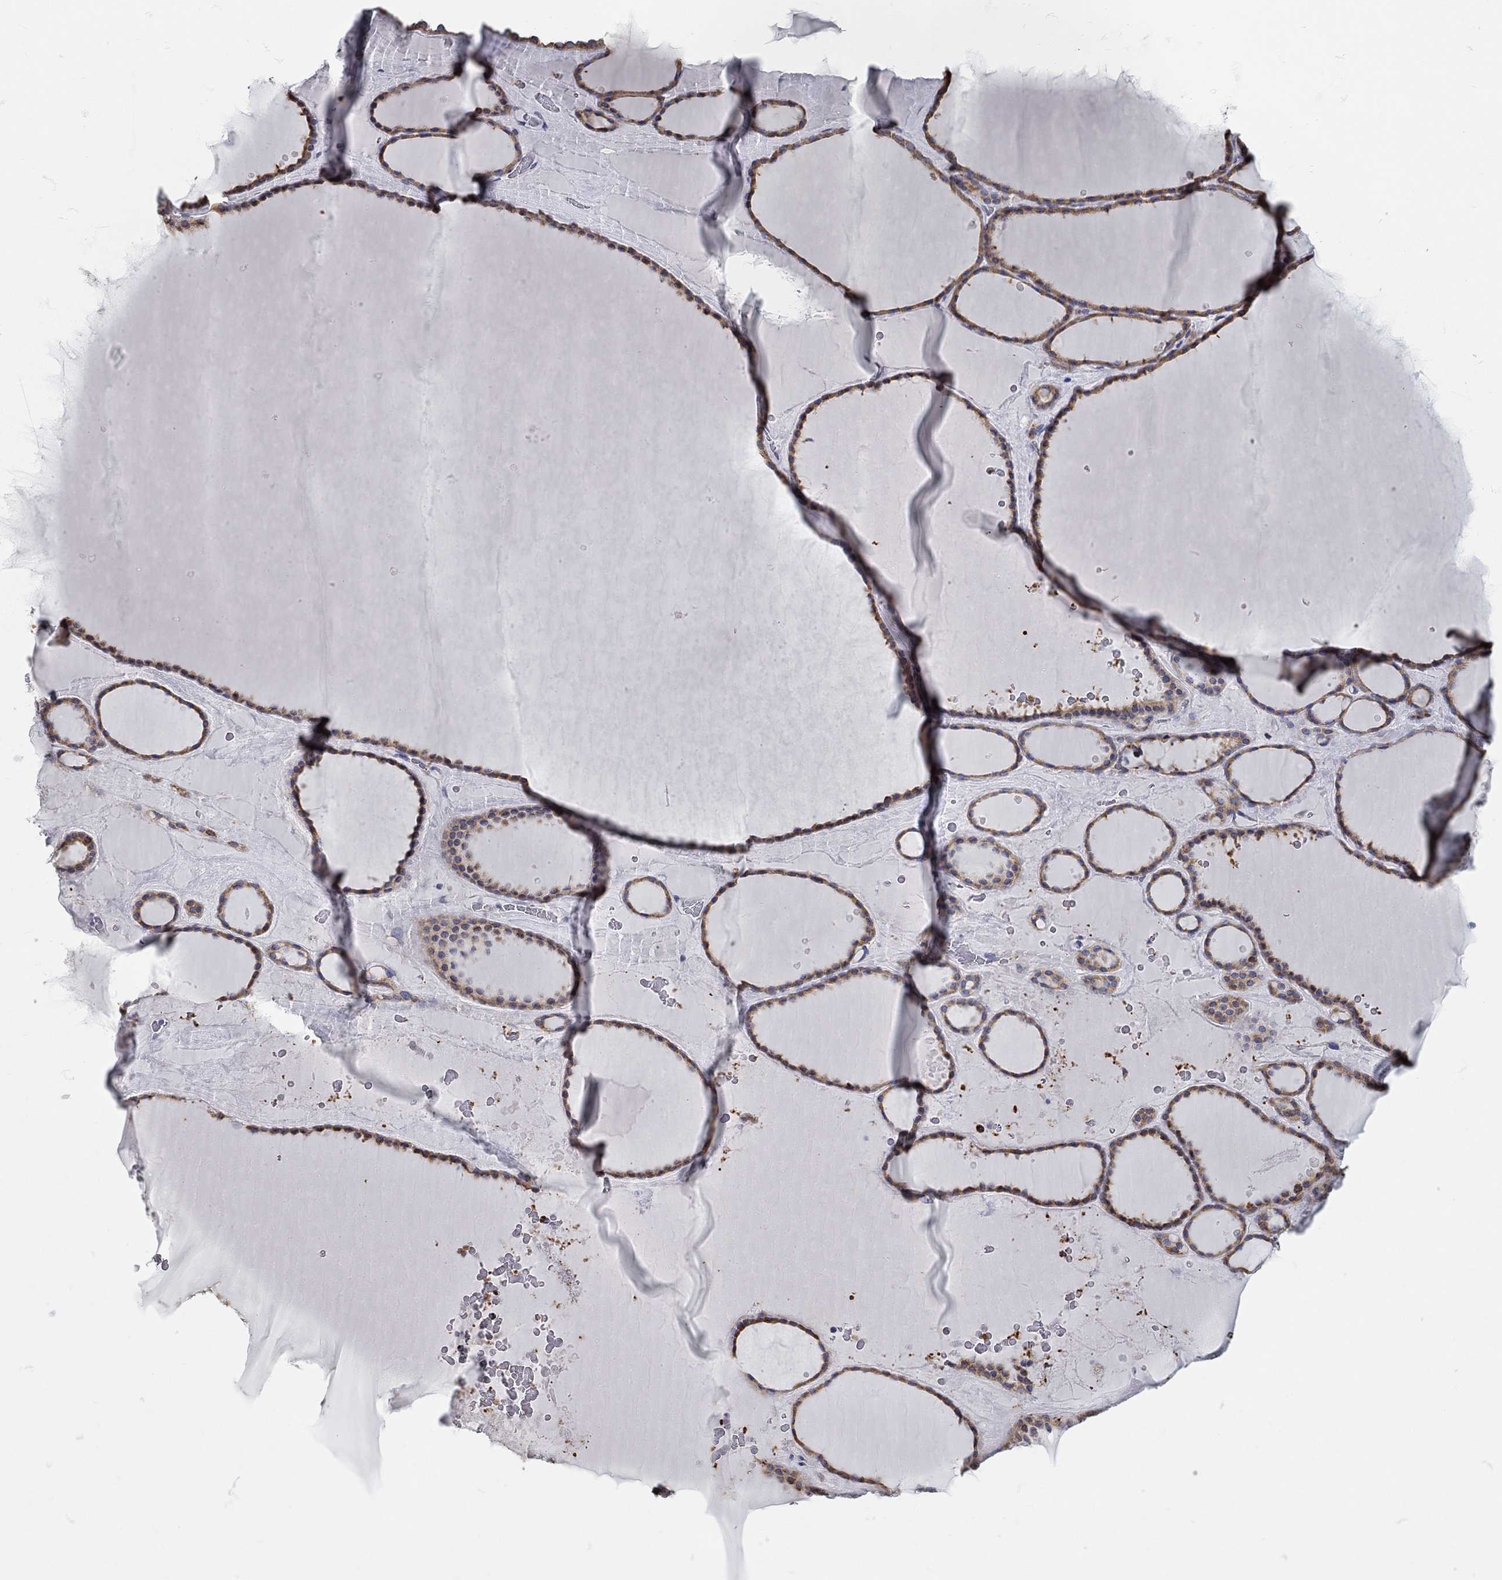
{"staining": {"intensity": "moderate", "quantity": ">75%", "location": "cytoplasmic/membranous"}, "tissue": "thyroid gland", "cell_type": "Glandular cells", "image_type": "normal", "snomed": [{"axis": "morphology", "description": "Normal tissue, NOS"}, {"axis": "topography", "description": "Thyroid gland"}], "caption": "Glandular cells exhibit medium levels of moderate cytoplasmic/membranous expression in about >75% of cells in benign human thyroid gland.", "gene": "XAGE2", "patient": {"sex": "male", "age": 63}}